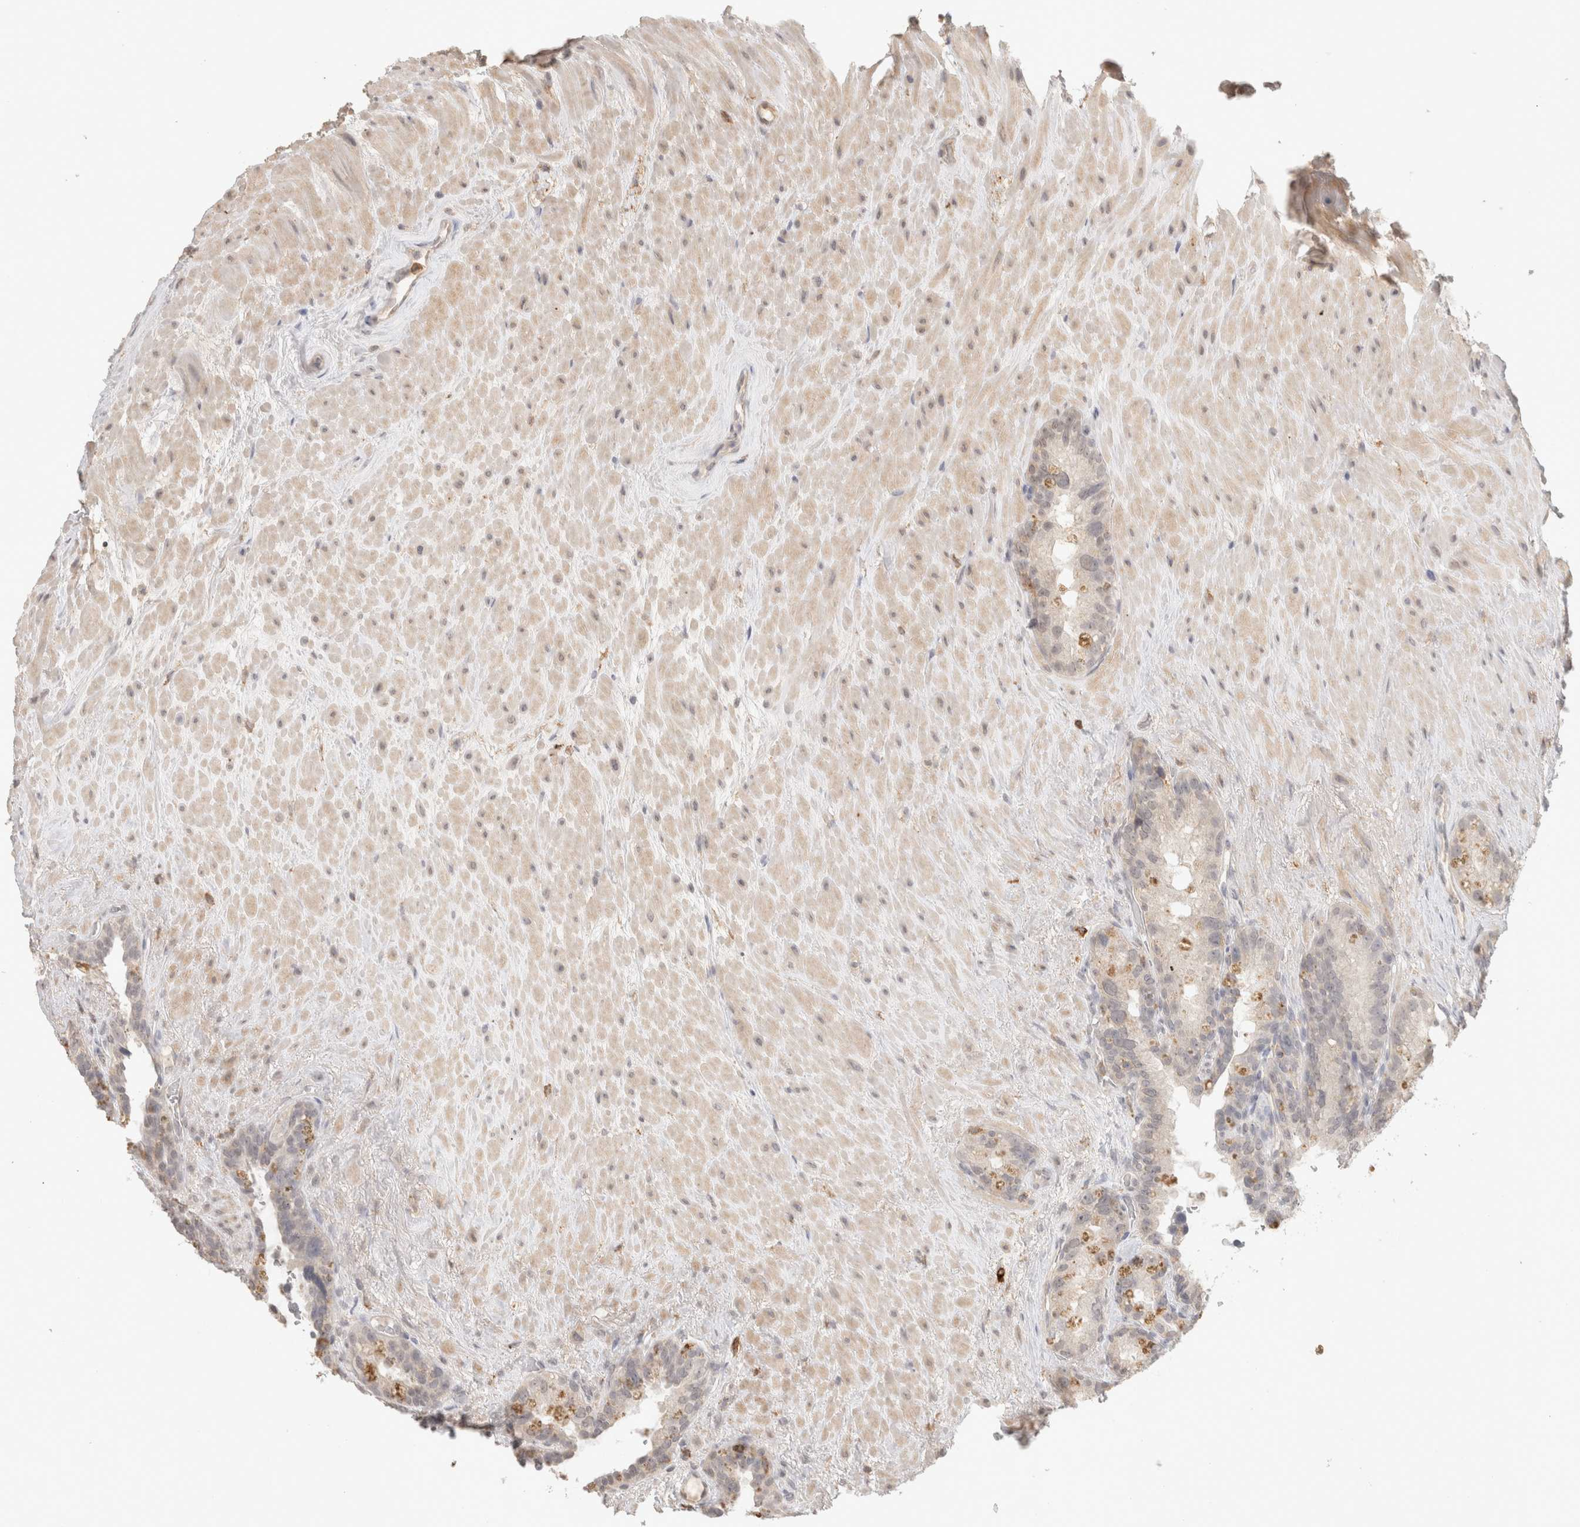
{"staining": {"intensity": "negative", "quantity": "none", "location": "none"}, "tissue": "seminal vesicle", "cell_type": "Glandular cells", "image_type": "normal", "snomed": [{"axis": "morphology", "description": "Normal tissue, NOS"}, {"axis": "topography", "description": "Seminal veicle"}], "caption": "The micrograph exhibits no significant positivity in glandular cells of seminal vesicle. Brightfield microscopy of immunohistochemistry stained with DAB (3,3'-diaminobenzidine) (brown) and hematoxylin (blue), captured at high magnification.", "gene": "HAVCR2", "patient": {"sex": "male", "age": 80}}